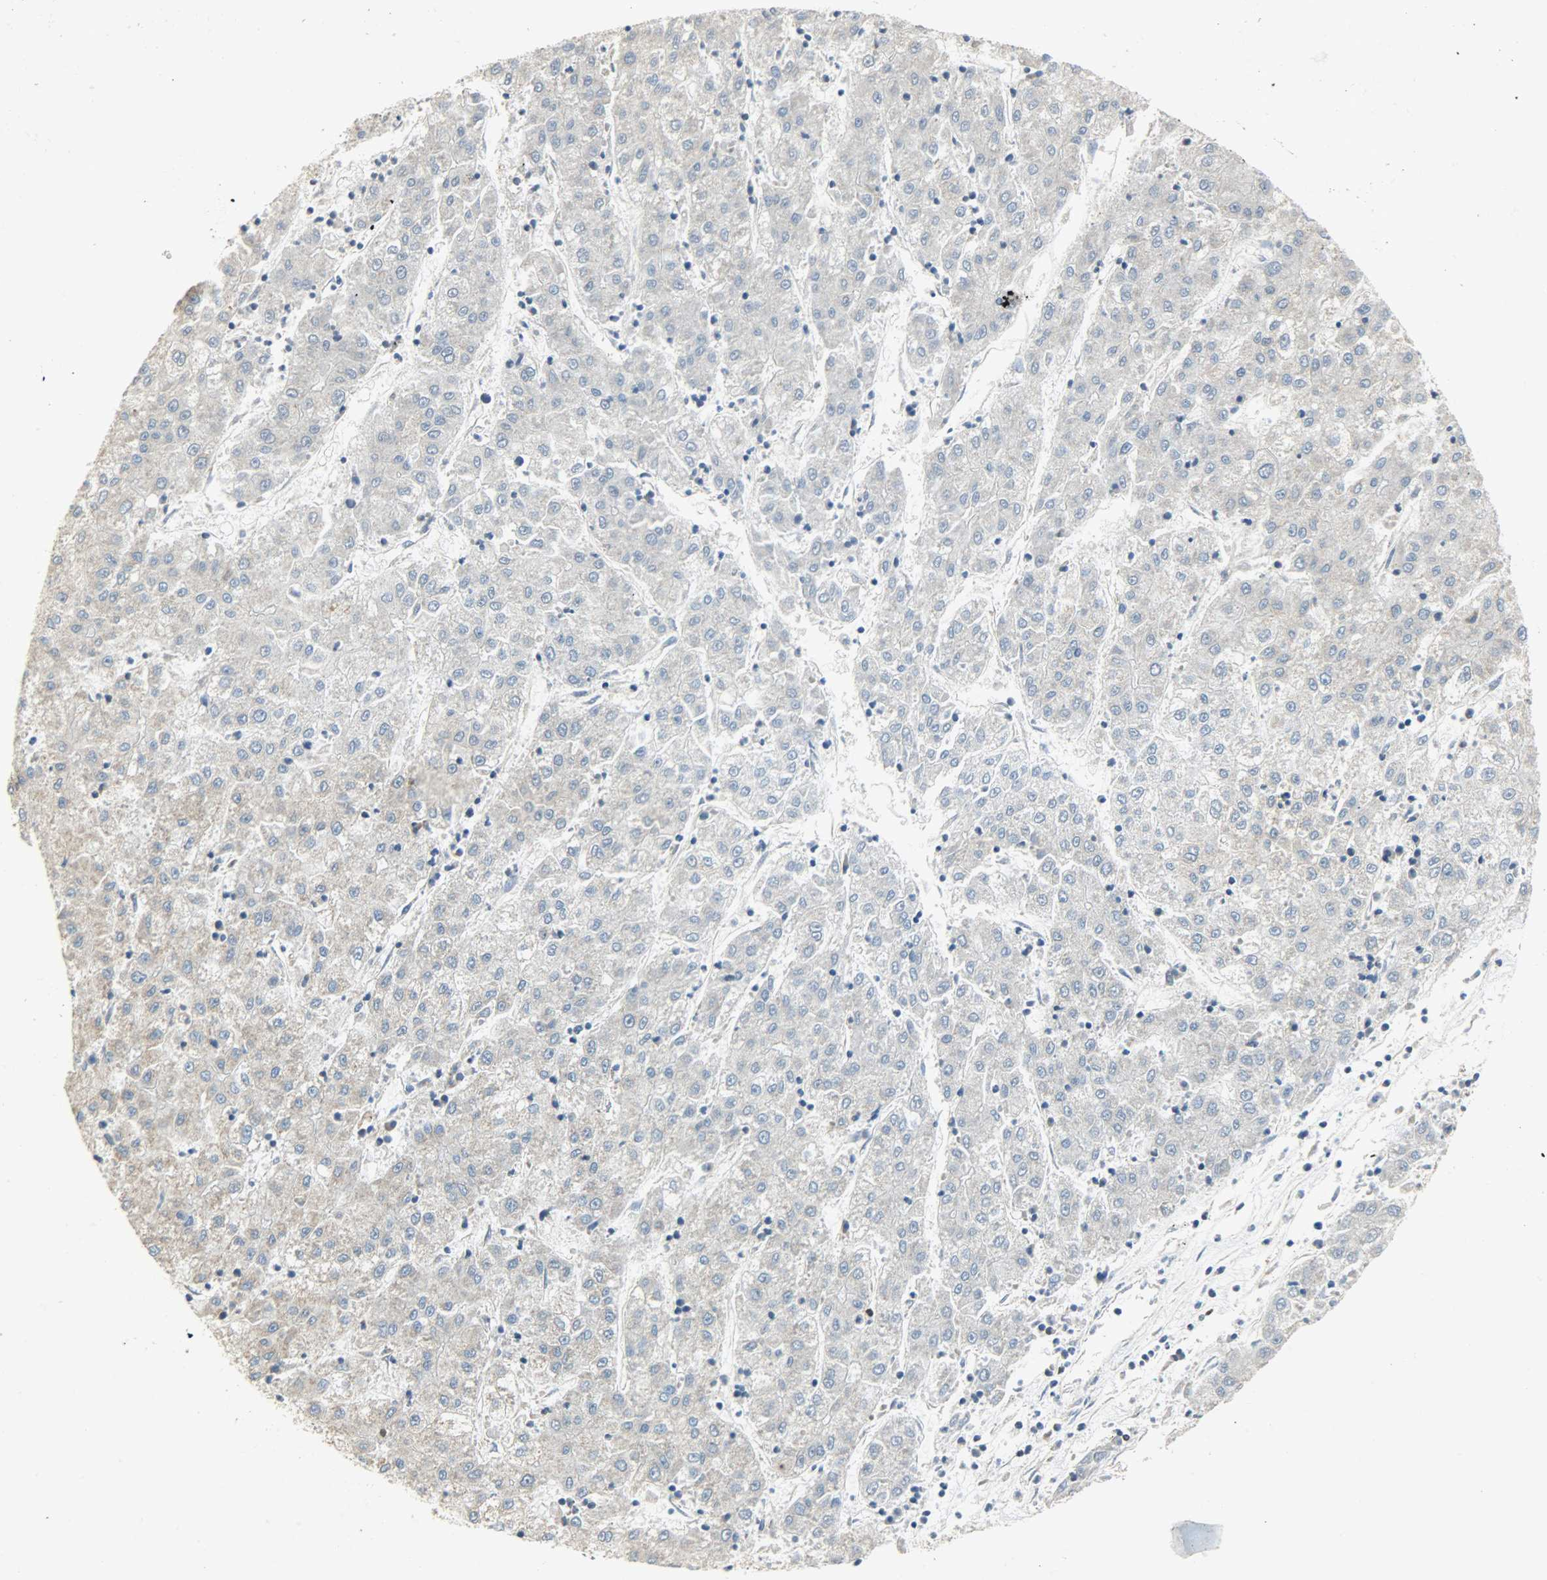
{"staining": {"intensity": "moderate", "quantity": "25%-75%", "location": "cytoplasmic/membranous"}, "tissue": "liver cancer", "cell_type": "Tumor cells", "image_type": "cancer", "snomed": [{"axis": "morphology", "description": "Carcinoma, Hepatocellular, NOS"}, {"axis": "topography", "description": "Liver"}], "caption": "A micrograph showing moderate cytoplasmic/membranous expression in approximately 25%-75% of tumor cells in liver cancer (hepatocellular carcinoma), as visualized by brown immunohistochemical staining.", "gene": "C1orf198", "patient": {"sex": "male", "age": 72}}